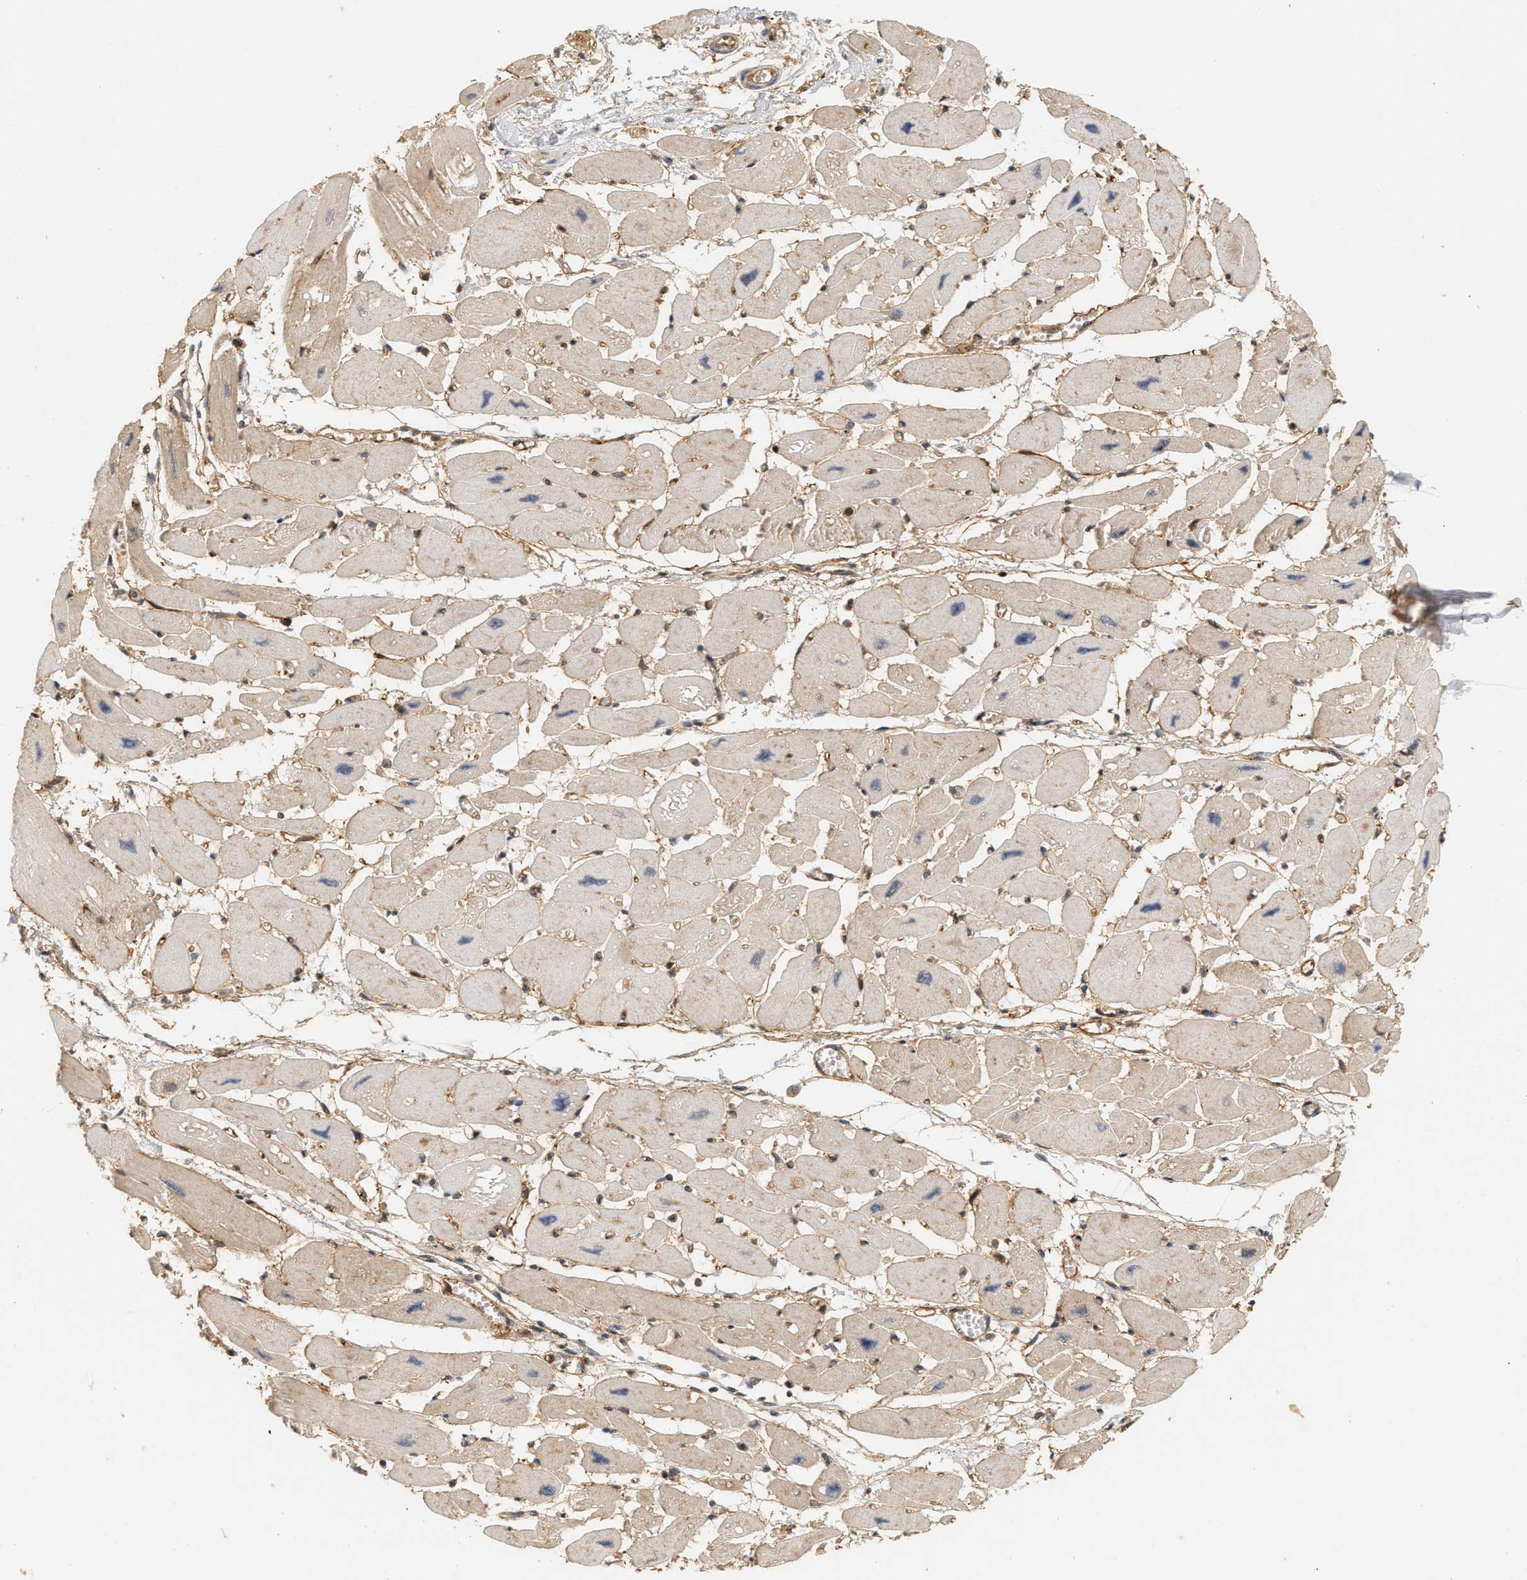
{"staining": {"intensity": "moderate", "quantity": ">75%", "location": "cytoplasmic/membranous,nuclear"}, "tissue": "heart muscle", "cell_type": "Cardiomyocytes", "image_type": "normal", "snomed": [{"axis": "morphology", "description": "Normal tissue, NOS"}, {"axis": "topography", "description": "Heart"}], "caption": "High-magnification brightfield microscopy of benign heart muscle stained with DAB (brown) and counterstained with hematoxylin (blue). cardiomyocytes exhibit moderate cytoplasmic/membranous,nuclear positivity is appreciated in approximately>75% of cells. The staining was performed using DAB, with brown indicating positive protein expression. Nuclei are stained blue with hematoxylin.", "gene": "PLXND1", "patient": {"sex": "female", "age": 54}}